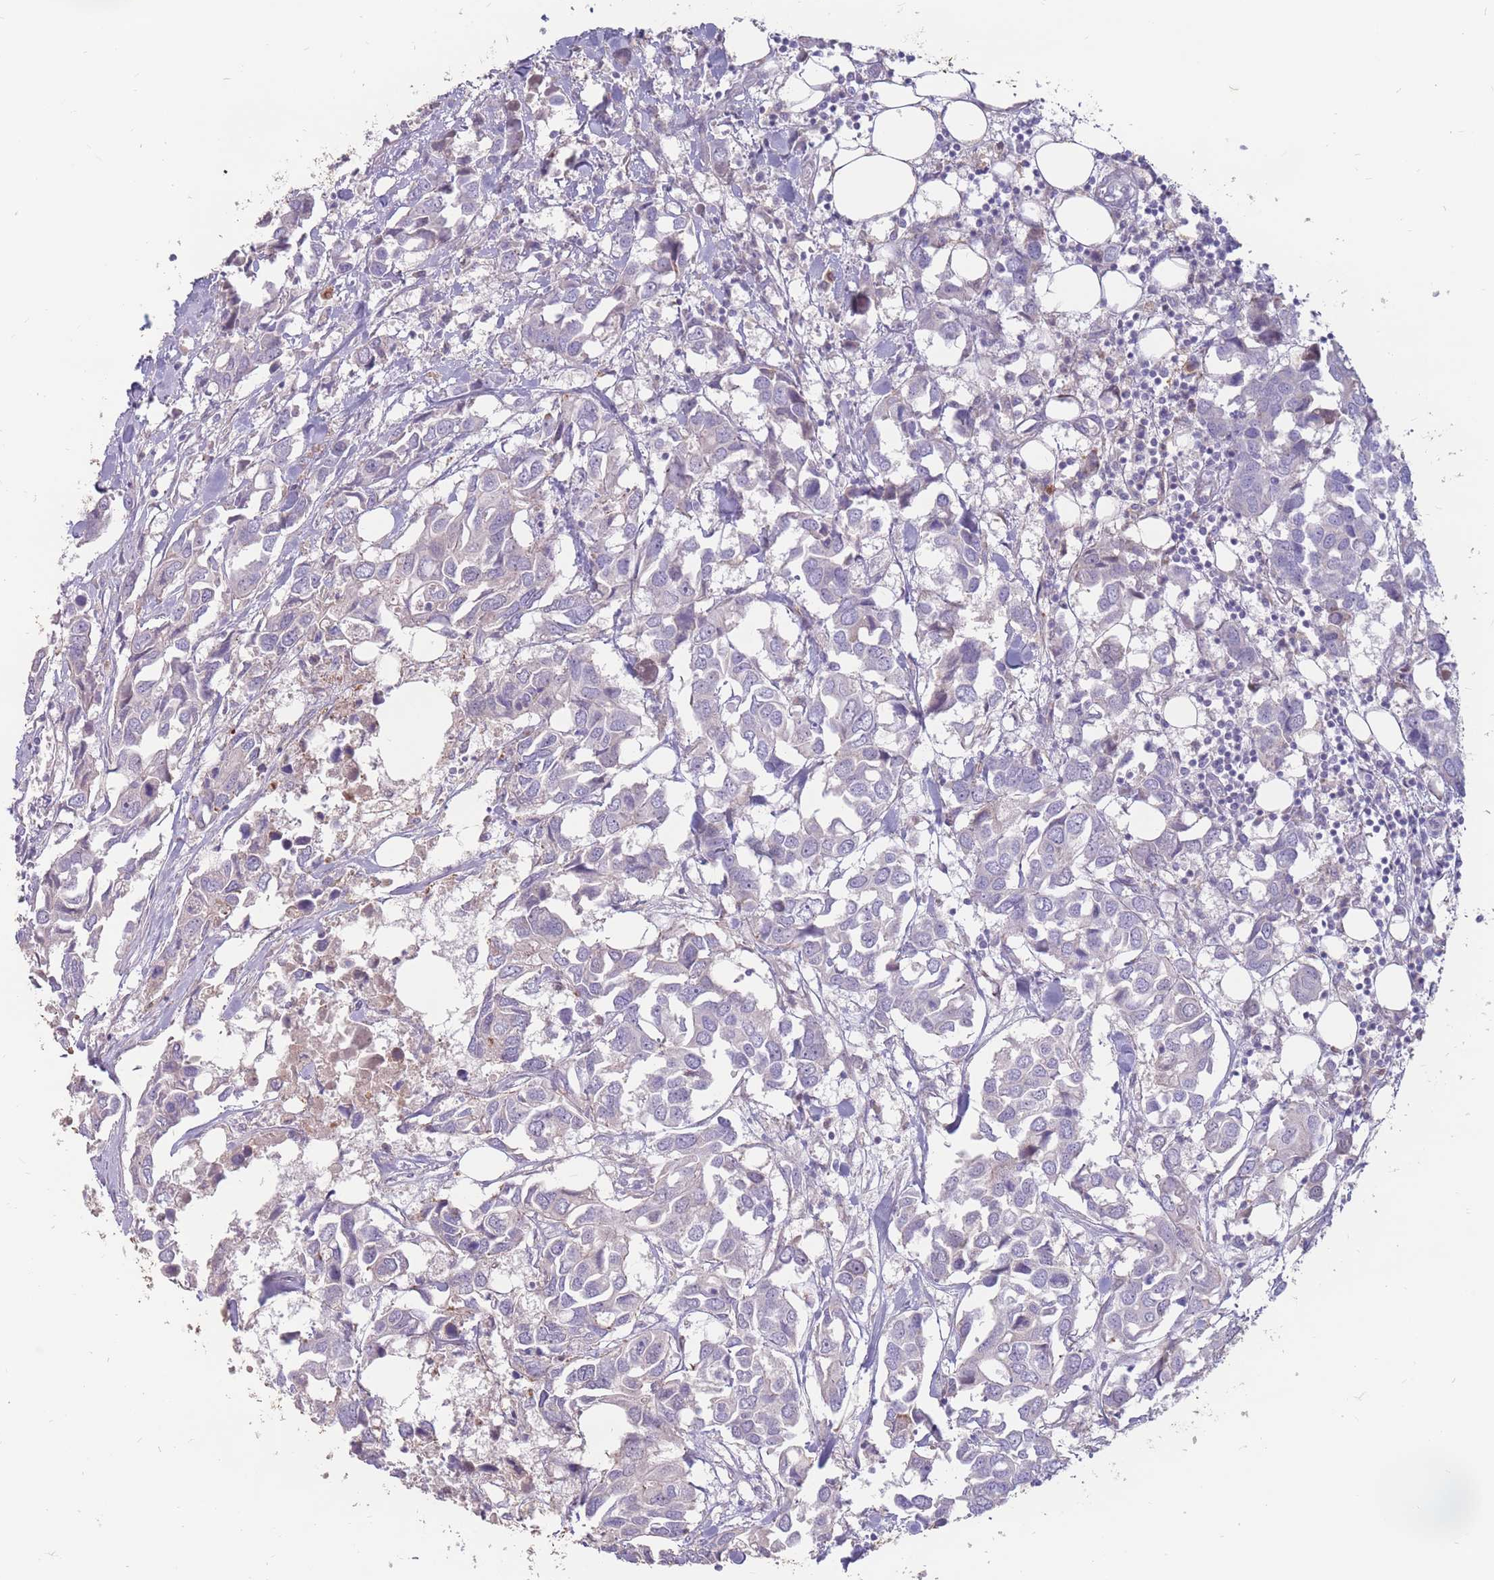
{"staining": {"intensity": "negative", "quantity": "none", "location": "none"}, "tissue": "breast cancer", "cell_type": "Tumor cells", "image_type": "cancer", "snomed": [{"axis": "morphology", "description": "Duct carcinoma"}, {"axis": "topography", "description": "Breast"}], "caption": "A high-resolution photomicrograph shows IHC staining of breast cancer (intraductal carcinoma), which demonstrates no significant positivity in tumor cells.", "gene": "PTGDR", "patient": {"sex": "female", "age": 83}}